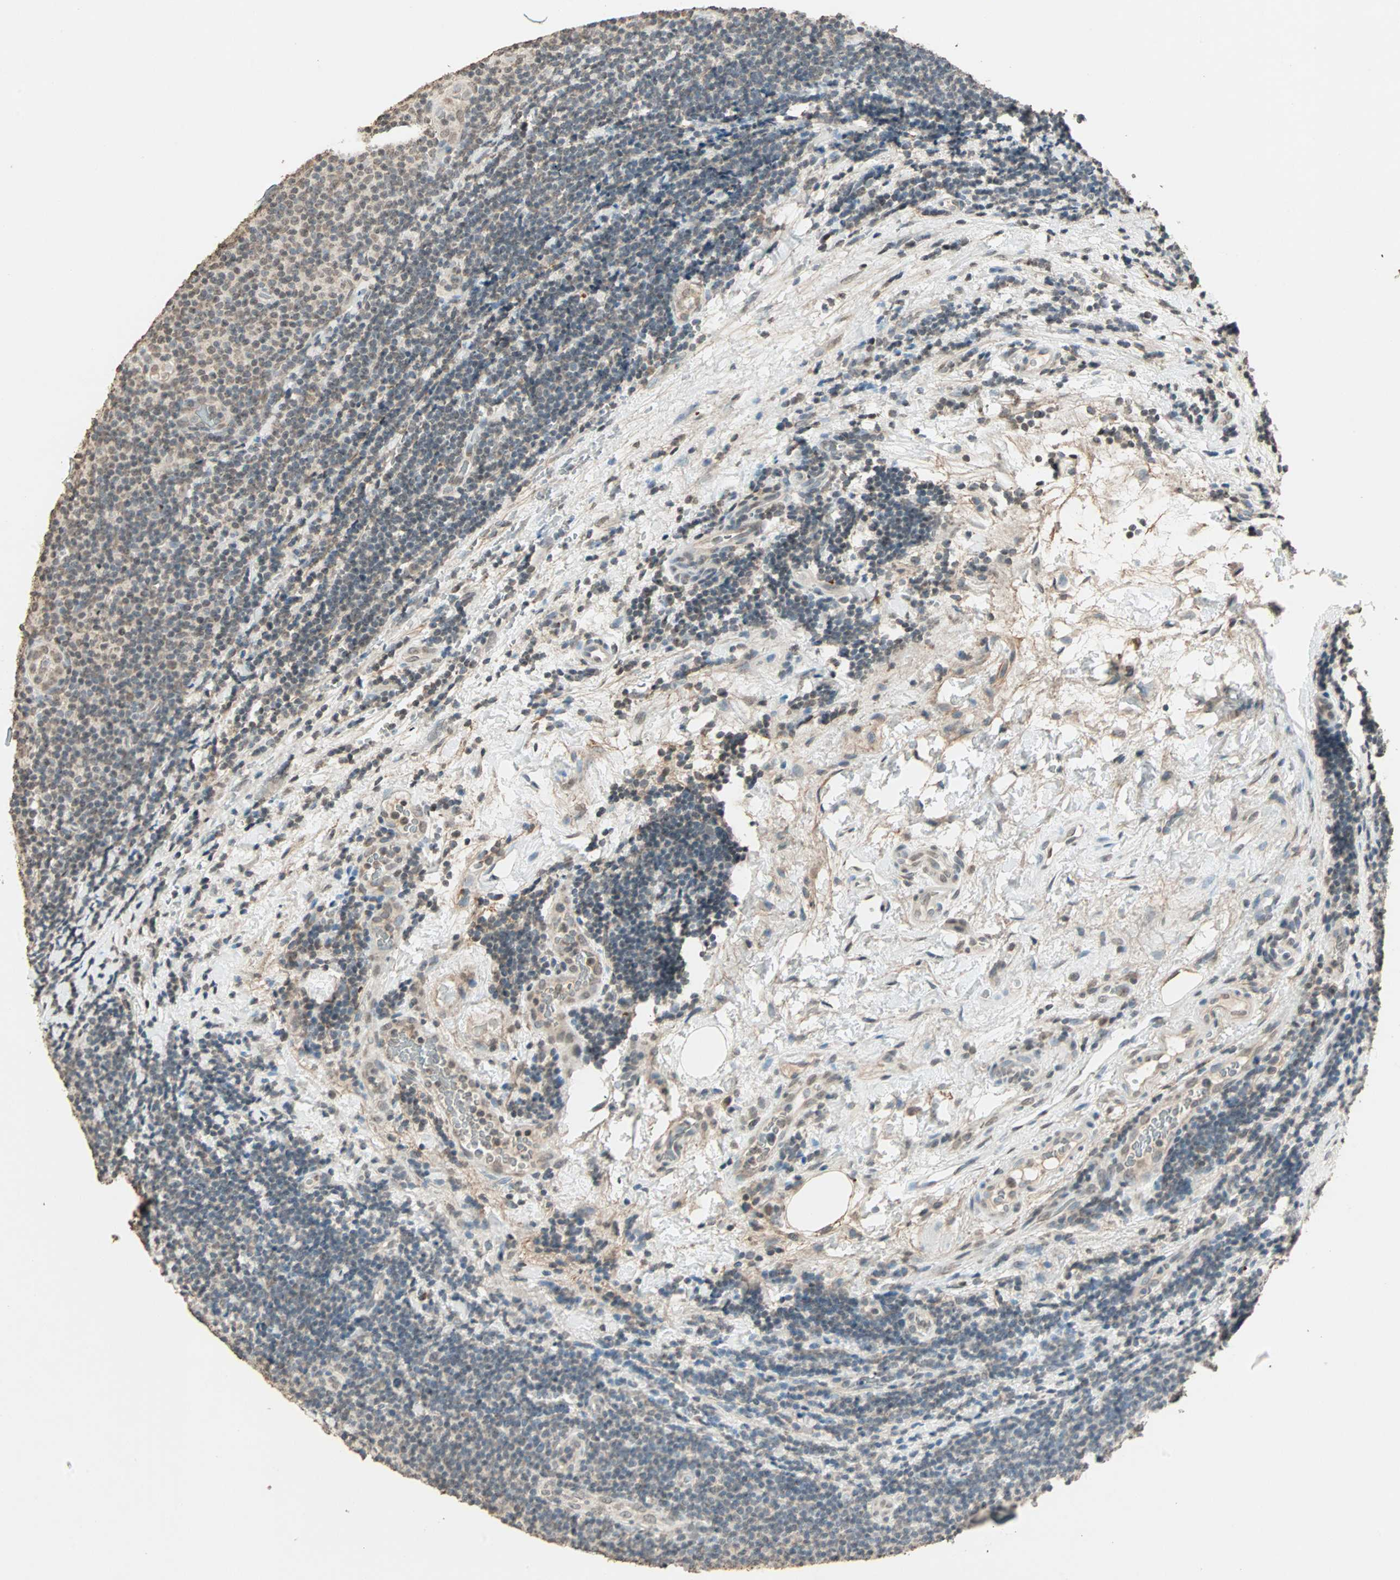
{"staining": {"intensity": "weak", "quantity": "25%-75%", "location": "cytoplasmic/membranous,nuclear"}, "tissue": "lymphoma", "cell_type": "Tumor cells", "image_type": "cancer", "snomed": [{"axis": "morphology", "description": "Malignant lymphoma, non-Hodgkin's type, Low grade"}, {"axis": "topography", "description": "Lymph node"}], "caption": "Weak cytoplasmic/membranous and nuclear protein expression is seen in approximately 25%-75% of tumor cells in lymphoma. The staining is performed using DAB brown chromogen to label protein expression. The nuclei are counter-stained blue using hematoxylin.", "gene": "PRELID1", "patient": {"sex": "male", "age": 83}}